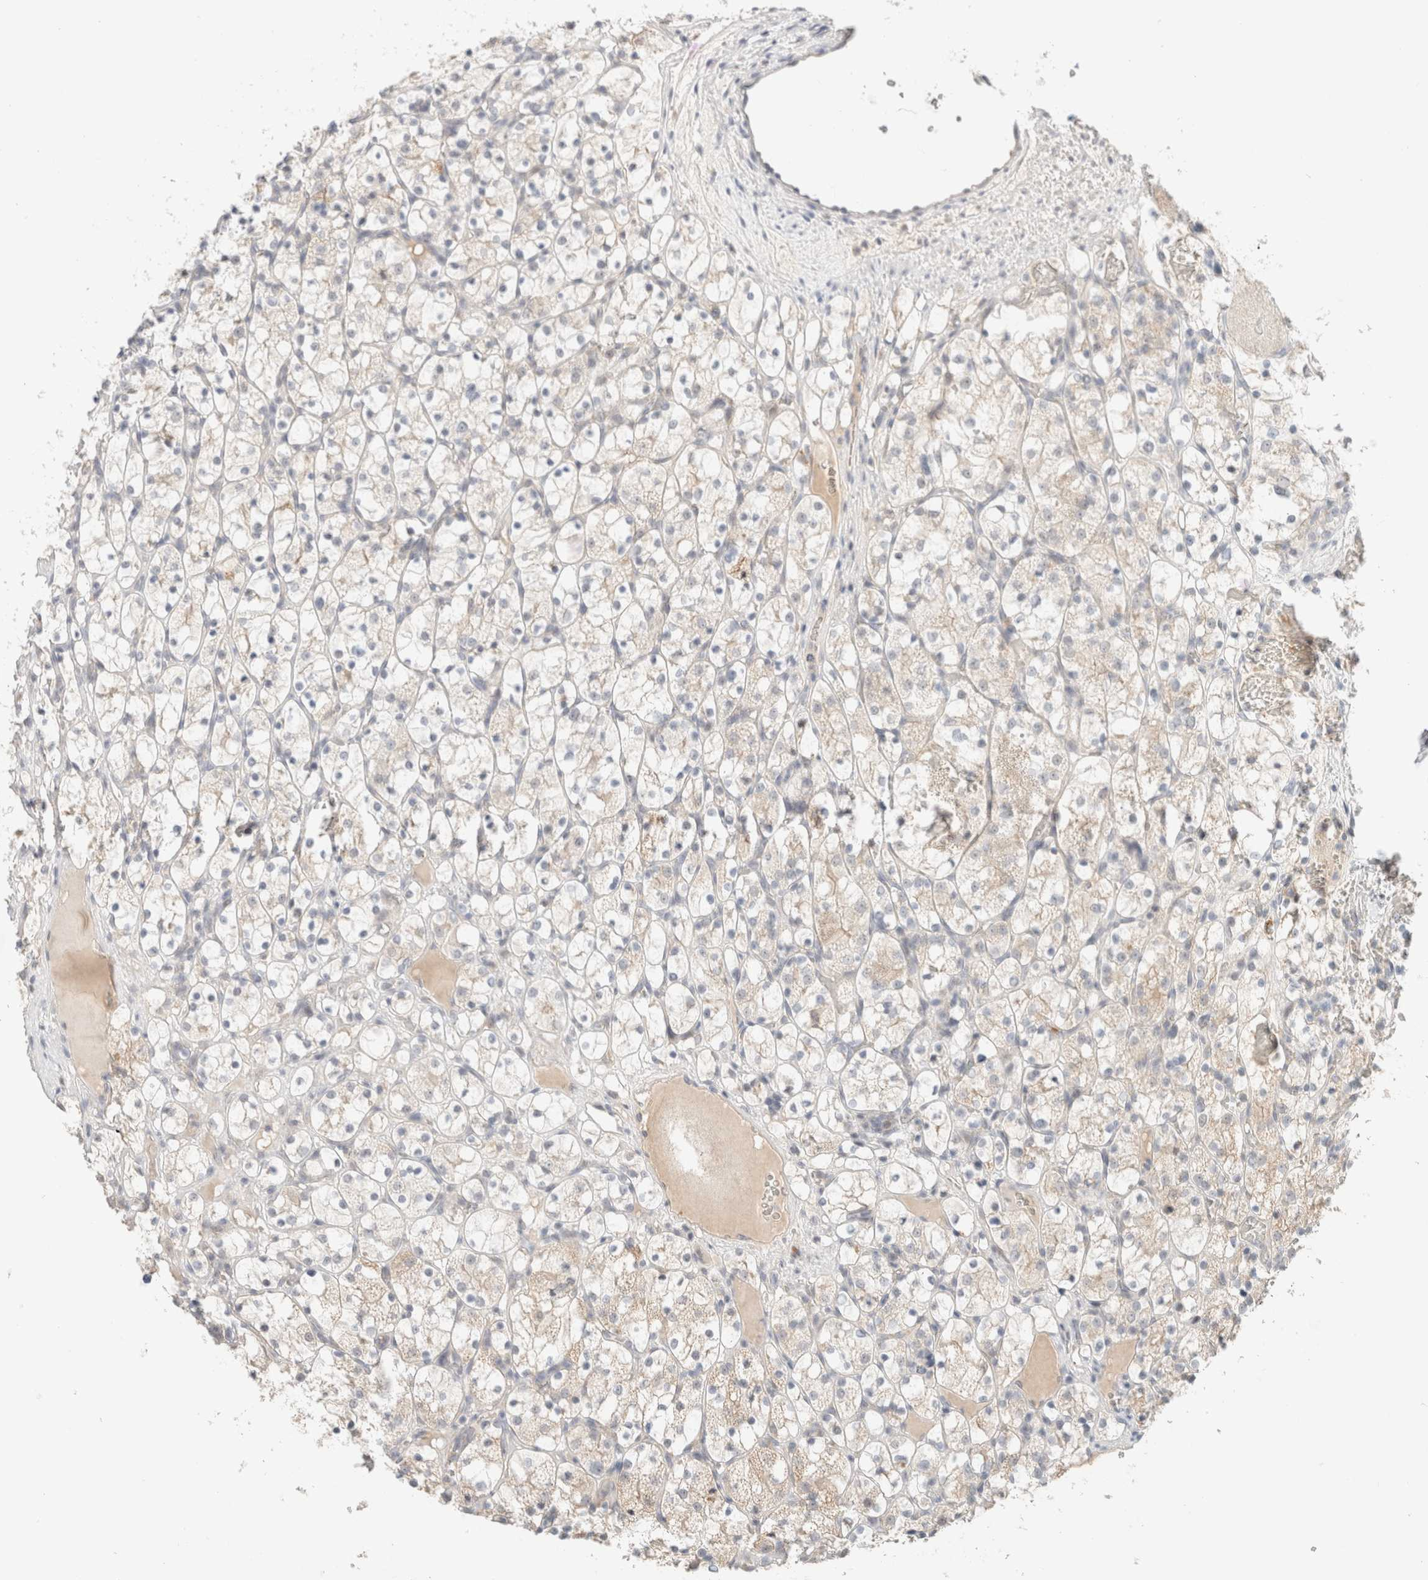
{"staining": {"intensity": "negative", "quantity": "none", "location": "none"}, "tissue": "renal cancer", "cell_type": "Tumor cells", "image_type": "cancer", "snomed": [{"axis": "morphology", "description": "Adenocarcinoma, NOS"}, {"axis": "topography", "description": "Kidney"}], "caption": "Tumor cells are negative for brown protein staining in renal adenocarcinoma.", "gene": "MRM3", "patient": {"sex": "female", "age": 69}}